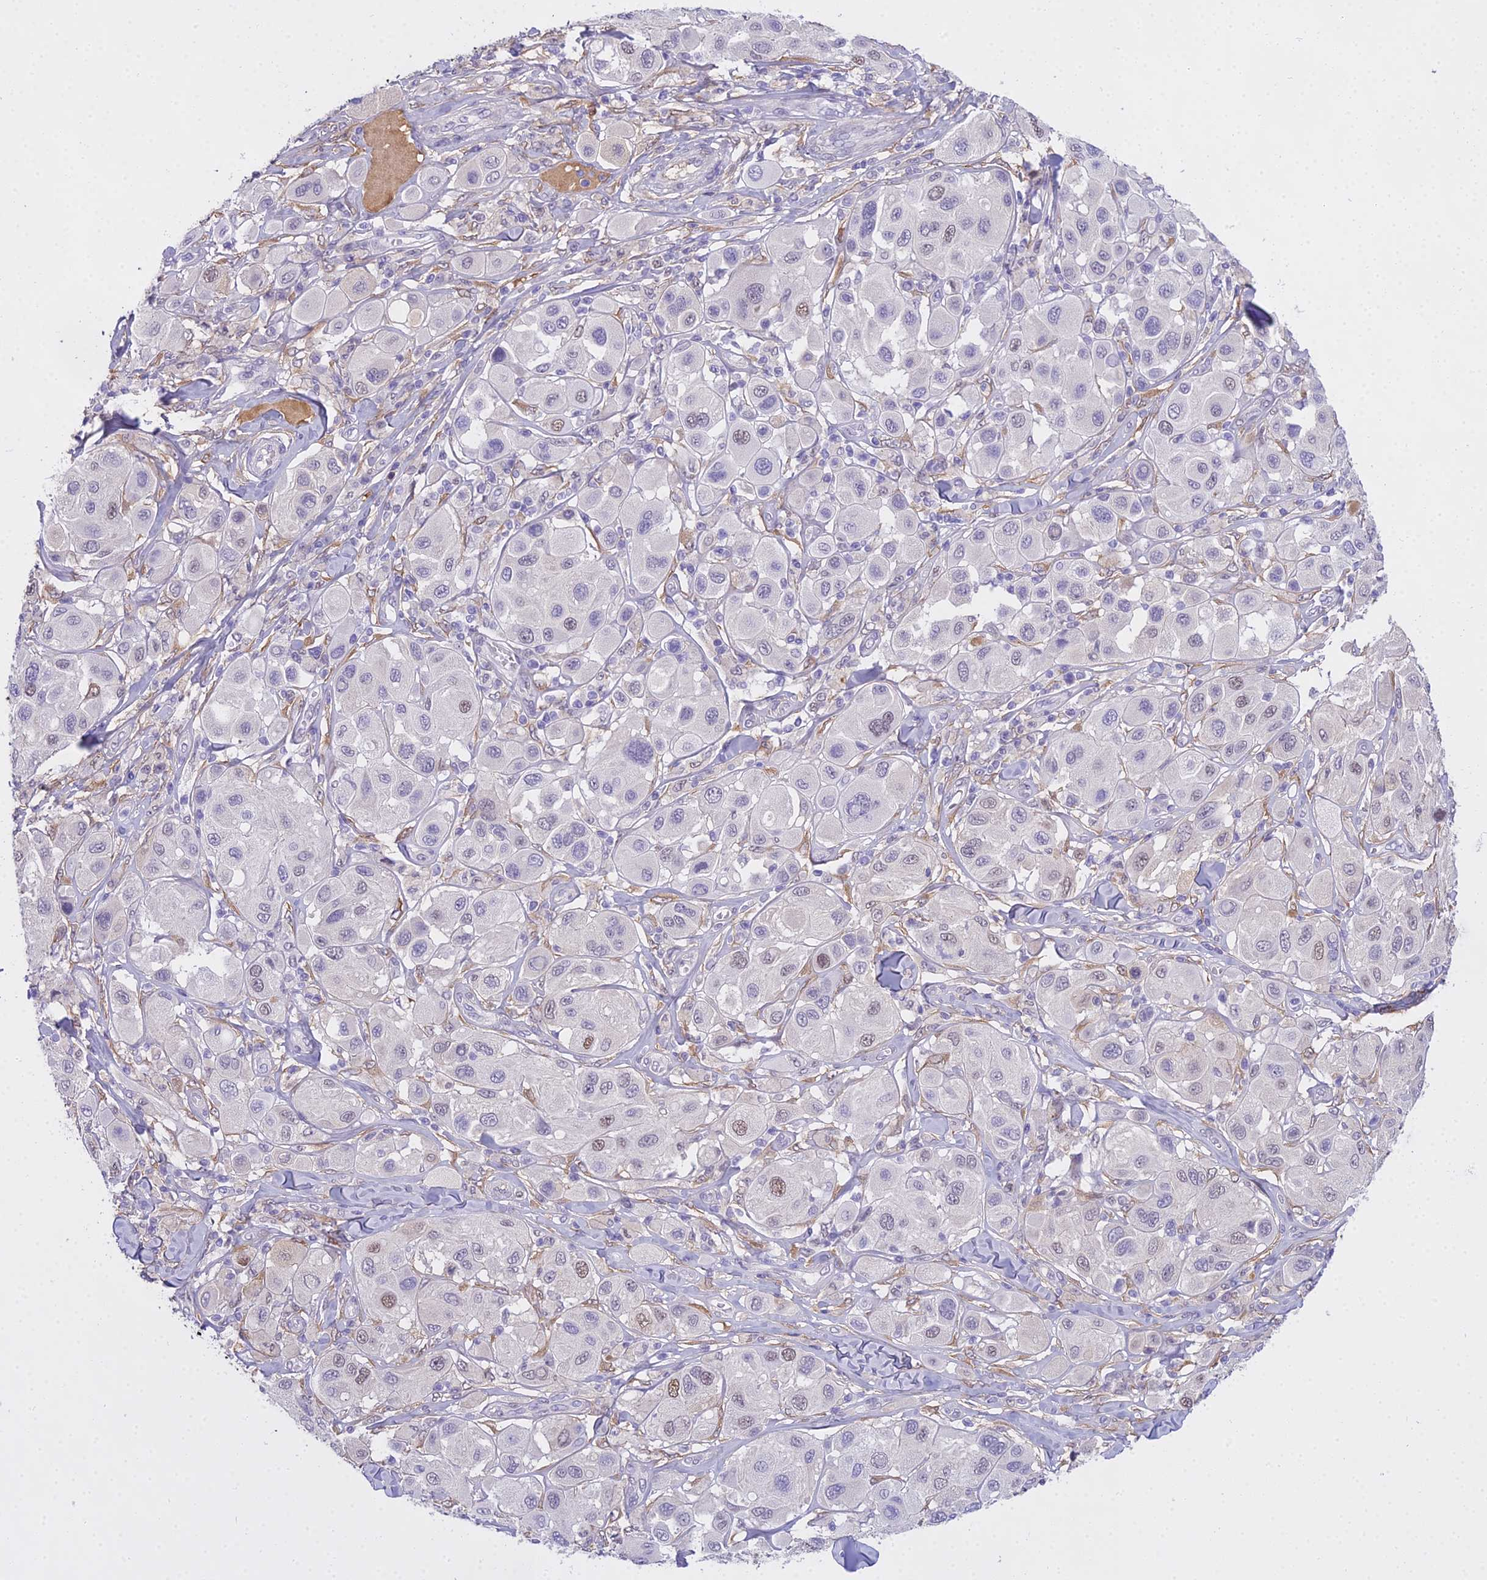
{"staining": {"intensity": "weak", "quantity": "<25%", "location": "nuclear"}, "tissue": "melanoma", "cell_type": "Tumor cells", "image_type": "cancer", "snomed": [{"axis": "morphology", "description": "Malignant melanoma, Metastatic site"}, {"axis": "topography", "description": "Skin"}], "caption": "High power microscopy histopathology image of an immunohistochemistry micrograph of malignant melanoma (metastatic site), revealing no significant expression in tumor cells.", "gene": "MAT2A", "patient": {"sex": "male", "age": 41}}